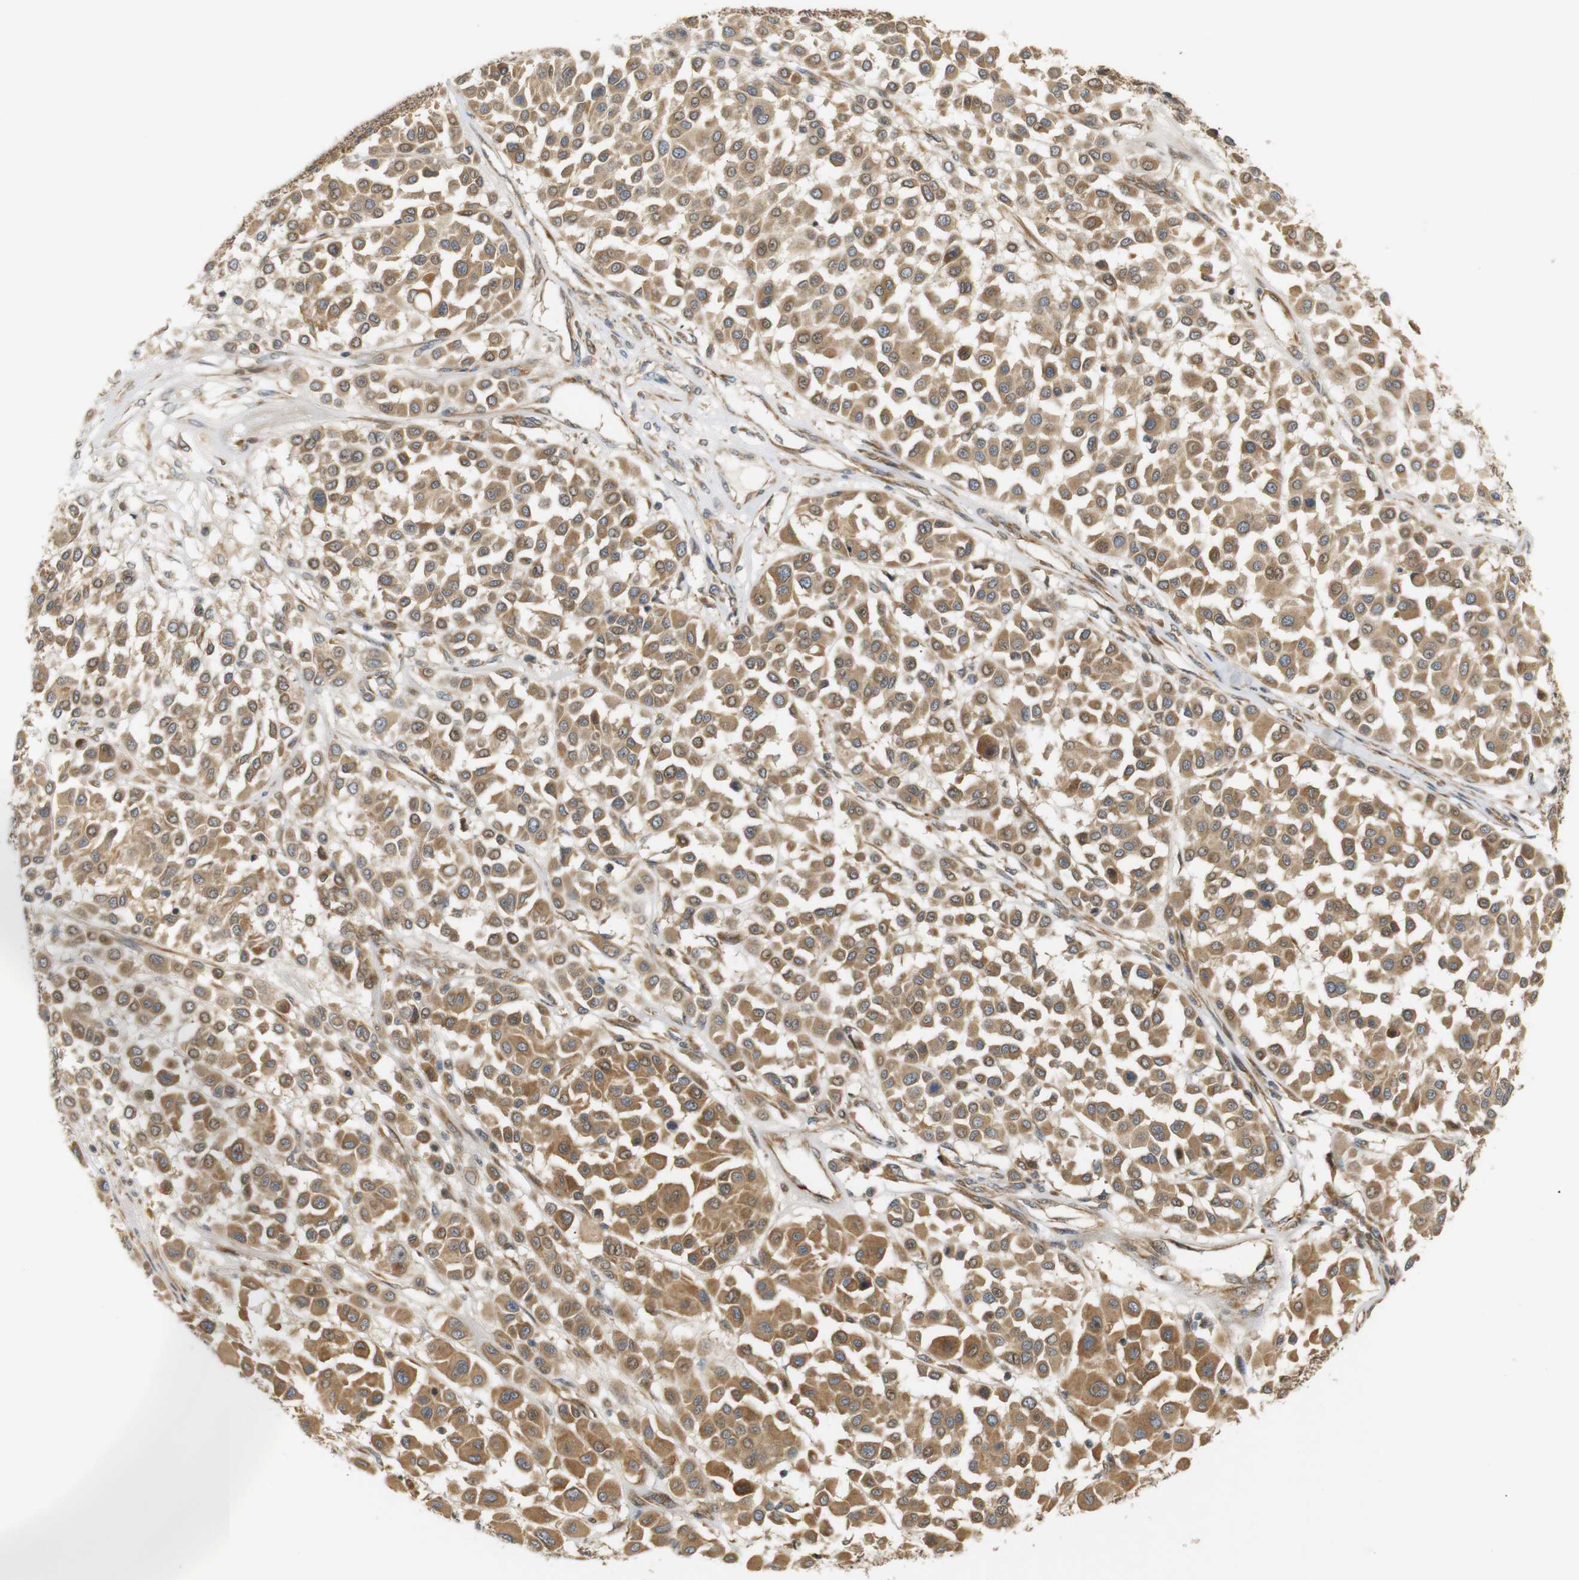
{"staining": {"intensity": "moderate", "quantity": ">75%", "location": "cytoplasmic/membranous"}, "tissue": "melanoma", "cell_type": "Tumor cells", "image_type": "cancer", "snomed": [{"axis": "morphology", "description": "Malignant melanoma, Metastatic site"}, {"axis": "topography", "description": "Soft tissue"}], "caption": "Immunohistochemistry (IHC) micrograph of neoplastic tissue: human melanoma stained using immunohistochemistry demonstrates medium levels of moderate protein expression localized specifically in the cytoplasmic/membranous of tumor cells, appearing as a cytoplasmic/membranous brown color.", "gene": "RPTOR", "patient": {"sex": "male", "age": 41}}